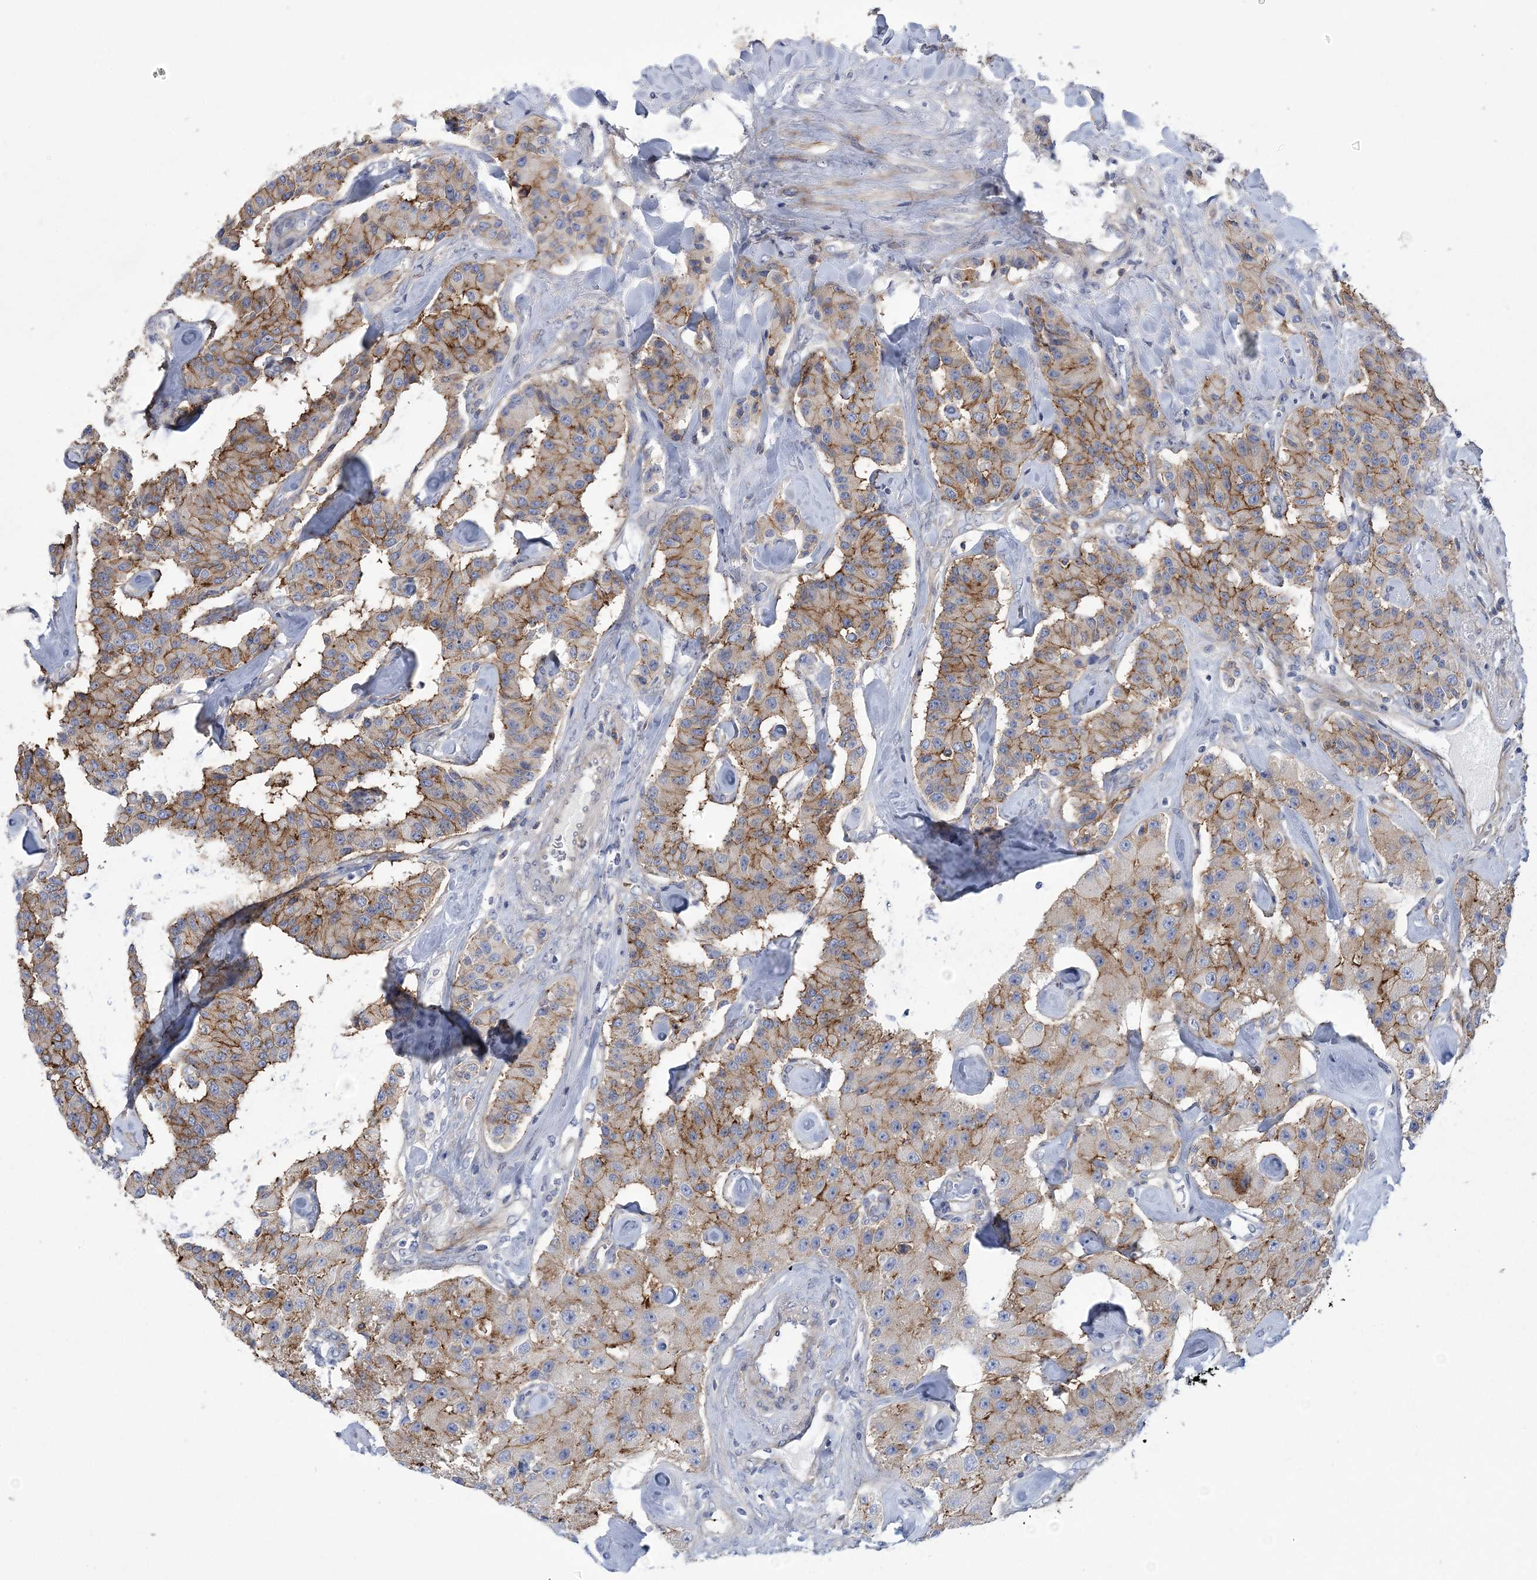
{"staining": {"intensity": "moderate", "quantity": ">75%", "location": "cytoplasmic/membranous"}, "tissue": "carcinoid", "cell_type": "Tumor cells", "image_type": "cancer", "snomed": [{"axis": "morphology", "description": "Carcinoid, malignant, NOS"}, {"axis": "topography", "description": "Pancreas"}], "caption": "Malignant carcinoid was stained to show a protein in brown. There is medium levels of moderate cytoplasmic/membranous positivity in about >75% of tumor cells.", "gene": "ARSJ", "patient": {"sex": "male", "age": 41}}